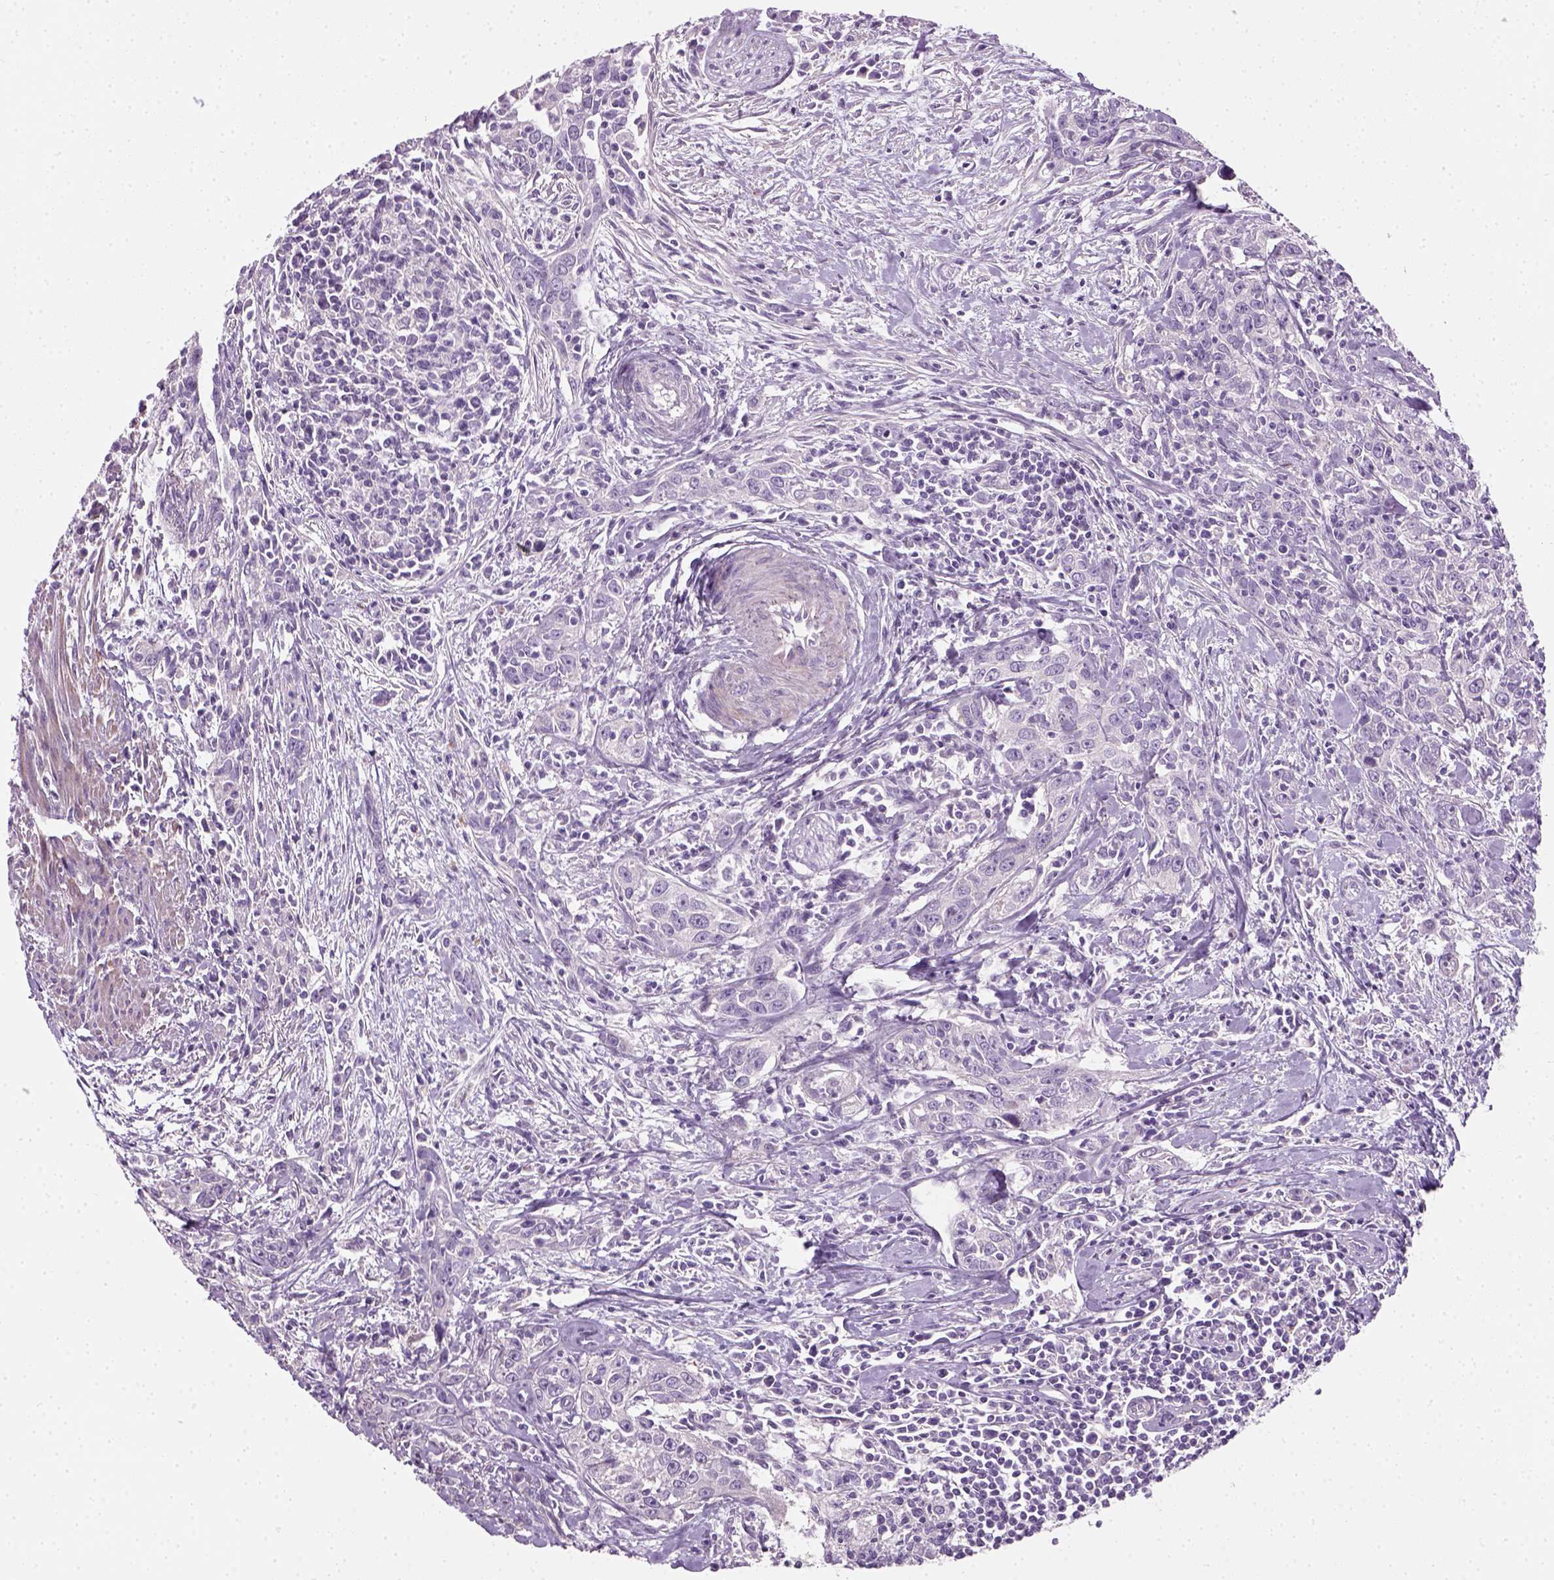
{"staining": {"intensity": "negative", "quantity": "none", "location": "none"}, "tissue": "urothelial cancer", "cell_type": "Tumor cells", "image_type": "cancer", "snomed": [{"axis": "morphology", "description": "Urothelial carcinoma, High grade"}, {"axis": "topography", "description": "Urinary bladder"}], "caption": "Protein analysis of high-grade urothelial carcinoma displays no significant positivity in tumor cells. The staining was performed using DAB to visualize the protein expression in brown, while the nuclei were stained in blue with hematoxylin (Magnification: 20x).", "gene": "ELOVL3", "patient": {"sex": "male", "age": 83}}